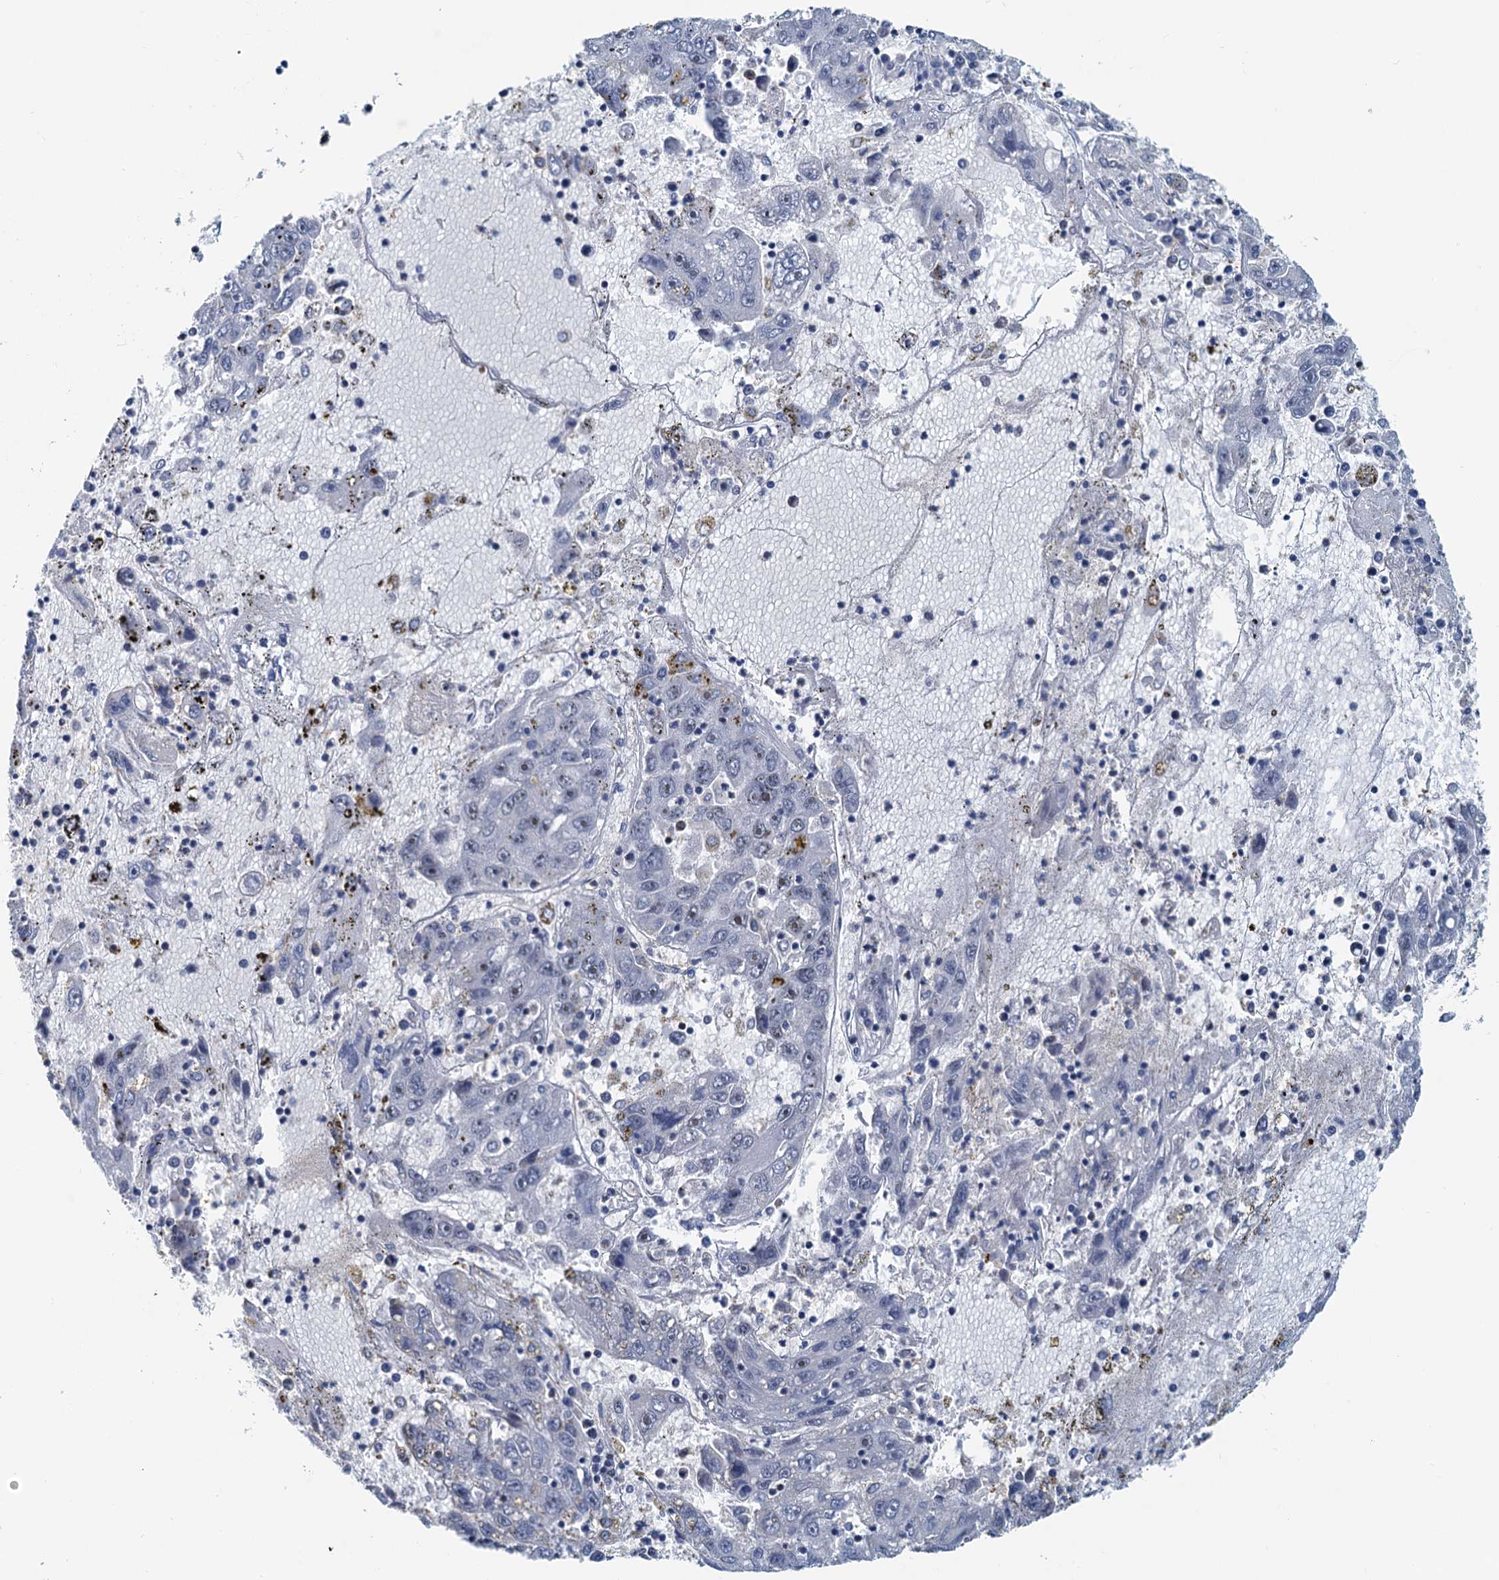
{"staining": {"intensity": "negative", "quantity": "none", "location": "none"}, "tissue": "liver cancer", "cell_type": "Tumor cells", "image_type": "cancer", "snomed": [{"axis": "morphology", "description": "Carcinoma, Hepatocellular, NOS"}, {"axis": "topography", "description": "Liver"}], "caption": "Photomicrograph shows no significant protein expression in tumor cells of liver hepatocellular carcinoma. (Stains: DAB (3,3'-diaminobenzidine) IHC with hematoxylin counter stain, Microscopy: brightfield microscopy at high magnification).", "gene": "SPINDOC", "patient": {"sex": "male", "age": 49}}